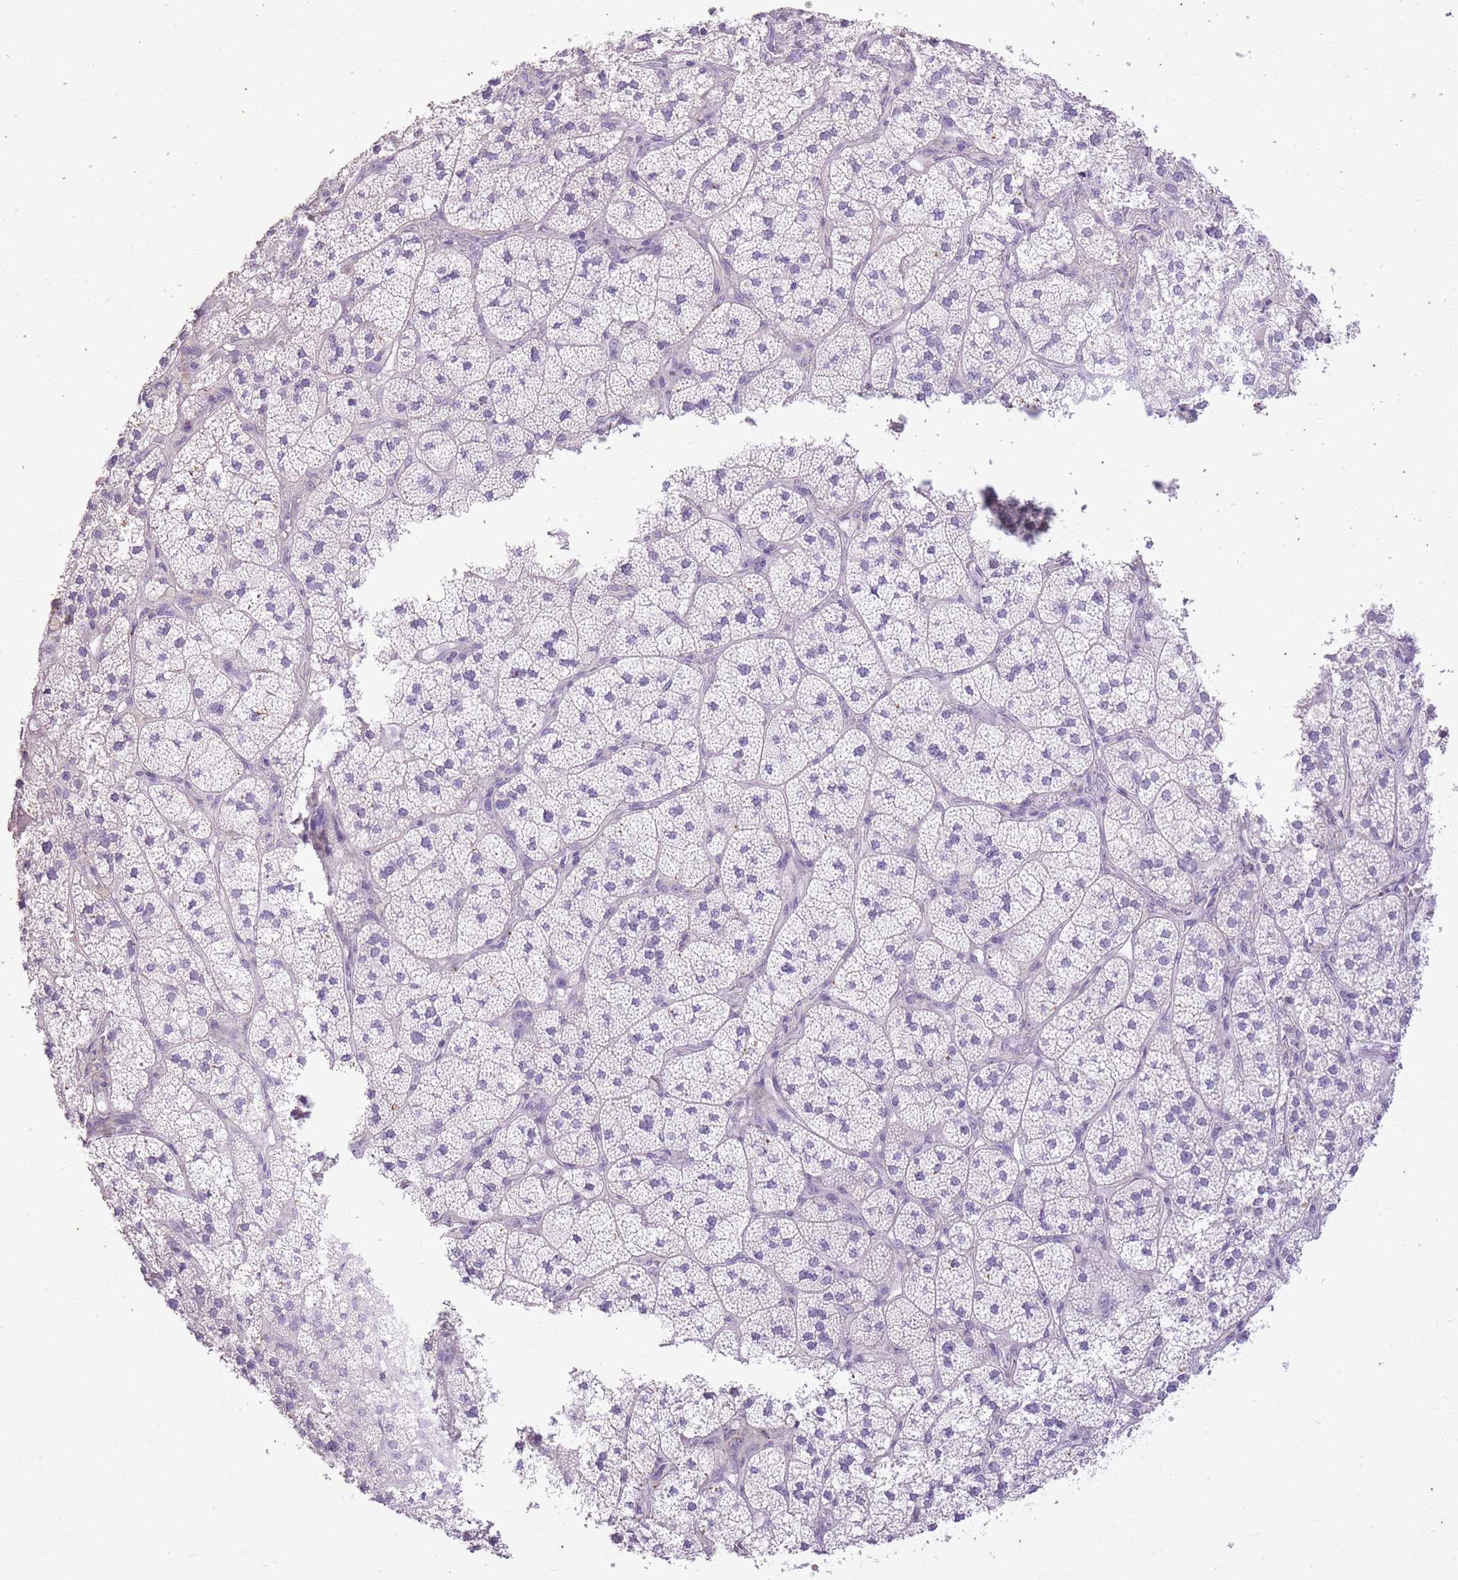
{"staining": {"intensity": "moderate", "quantity": "<25%", "location": "cytoplasmic/membranous"}, "tissue": "adrenal gland", "cell_type": "Glandular cells", "image_type": "normal", "snomed": [{"axis": "morphology", "description": "Normal tissue, NOS"}, {"axis": "topography", "description": "Adrenal gland"}], "caption": "A low amount of moderate cytoplasmic/membranous positivity is identified in about <25% of glandular cells in benign adrenal gland. (IHC, brightfield microscopy, high magnification).", "gene": "CNTNAP3B", "patient": {"sex": "female", "age": 58}}